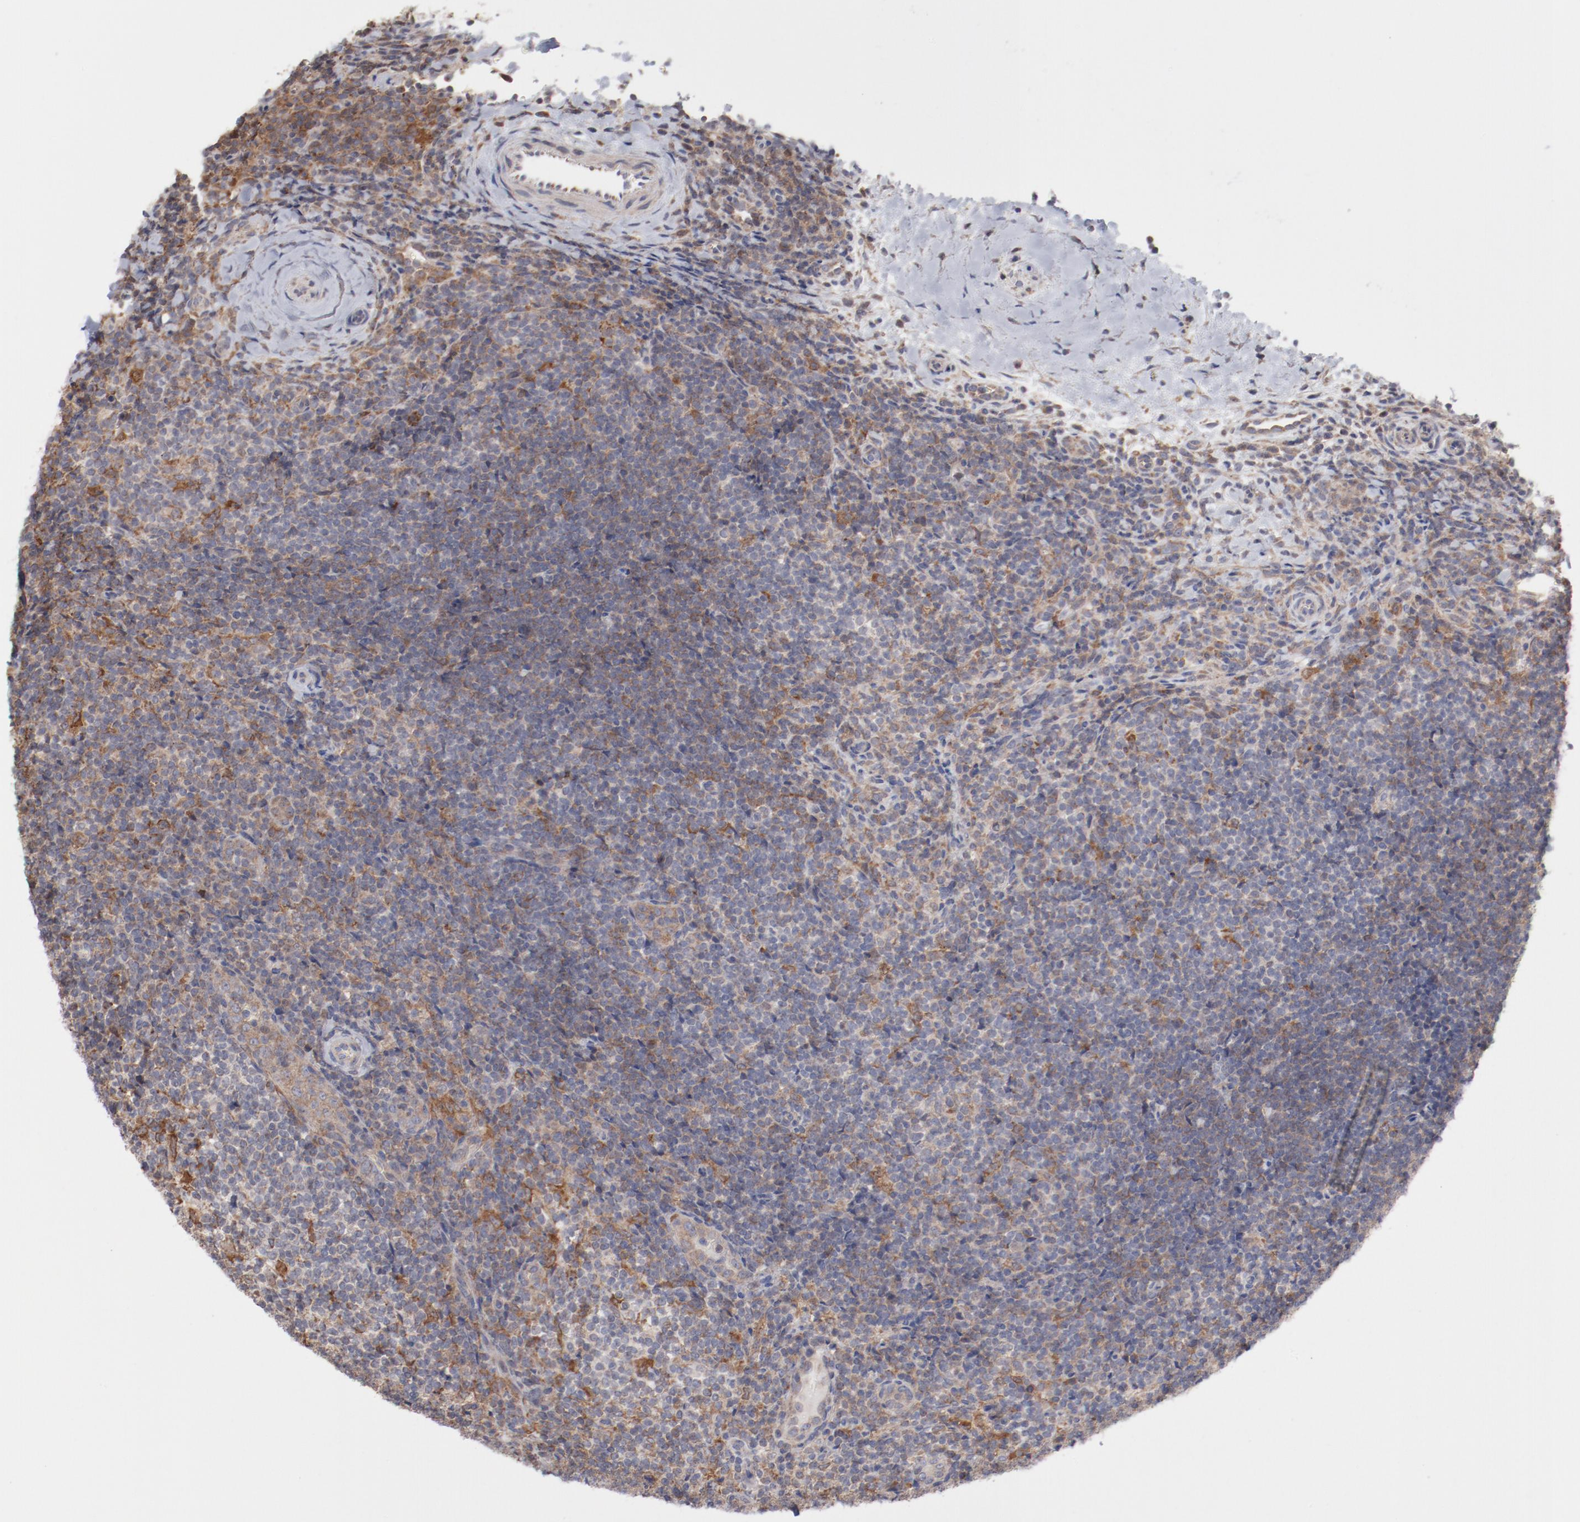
{"staining": {"intensity": "weak", "quantity": ">75%", "location": "cytoplasmic/membranous"}, "tissue": "lymphoma", "cell_type": "Tumor cells", "image_type": "cancer", "snomed": [{"axis": "morphology", "description": "Malignant lymphoma, non-Hodgkin's type, Low grade"}, {"axis": "topography", "description": "Lymph node"}], "caption": "Weak cytoplasmic/membranous positivity for a protein is appreciated in about >75% of tumor cells of lymphoma using immunohistochemistry (IHC).", "gene": "PPFIBP2", "patient": {"sex": "female", "age": 76}}